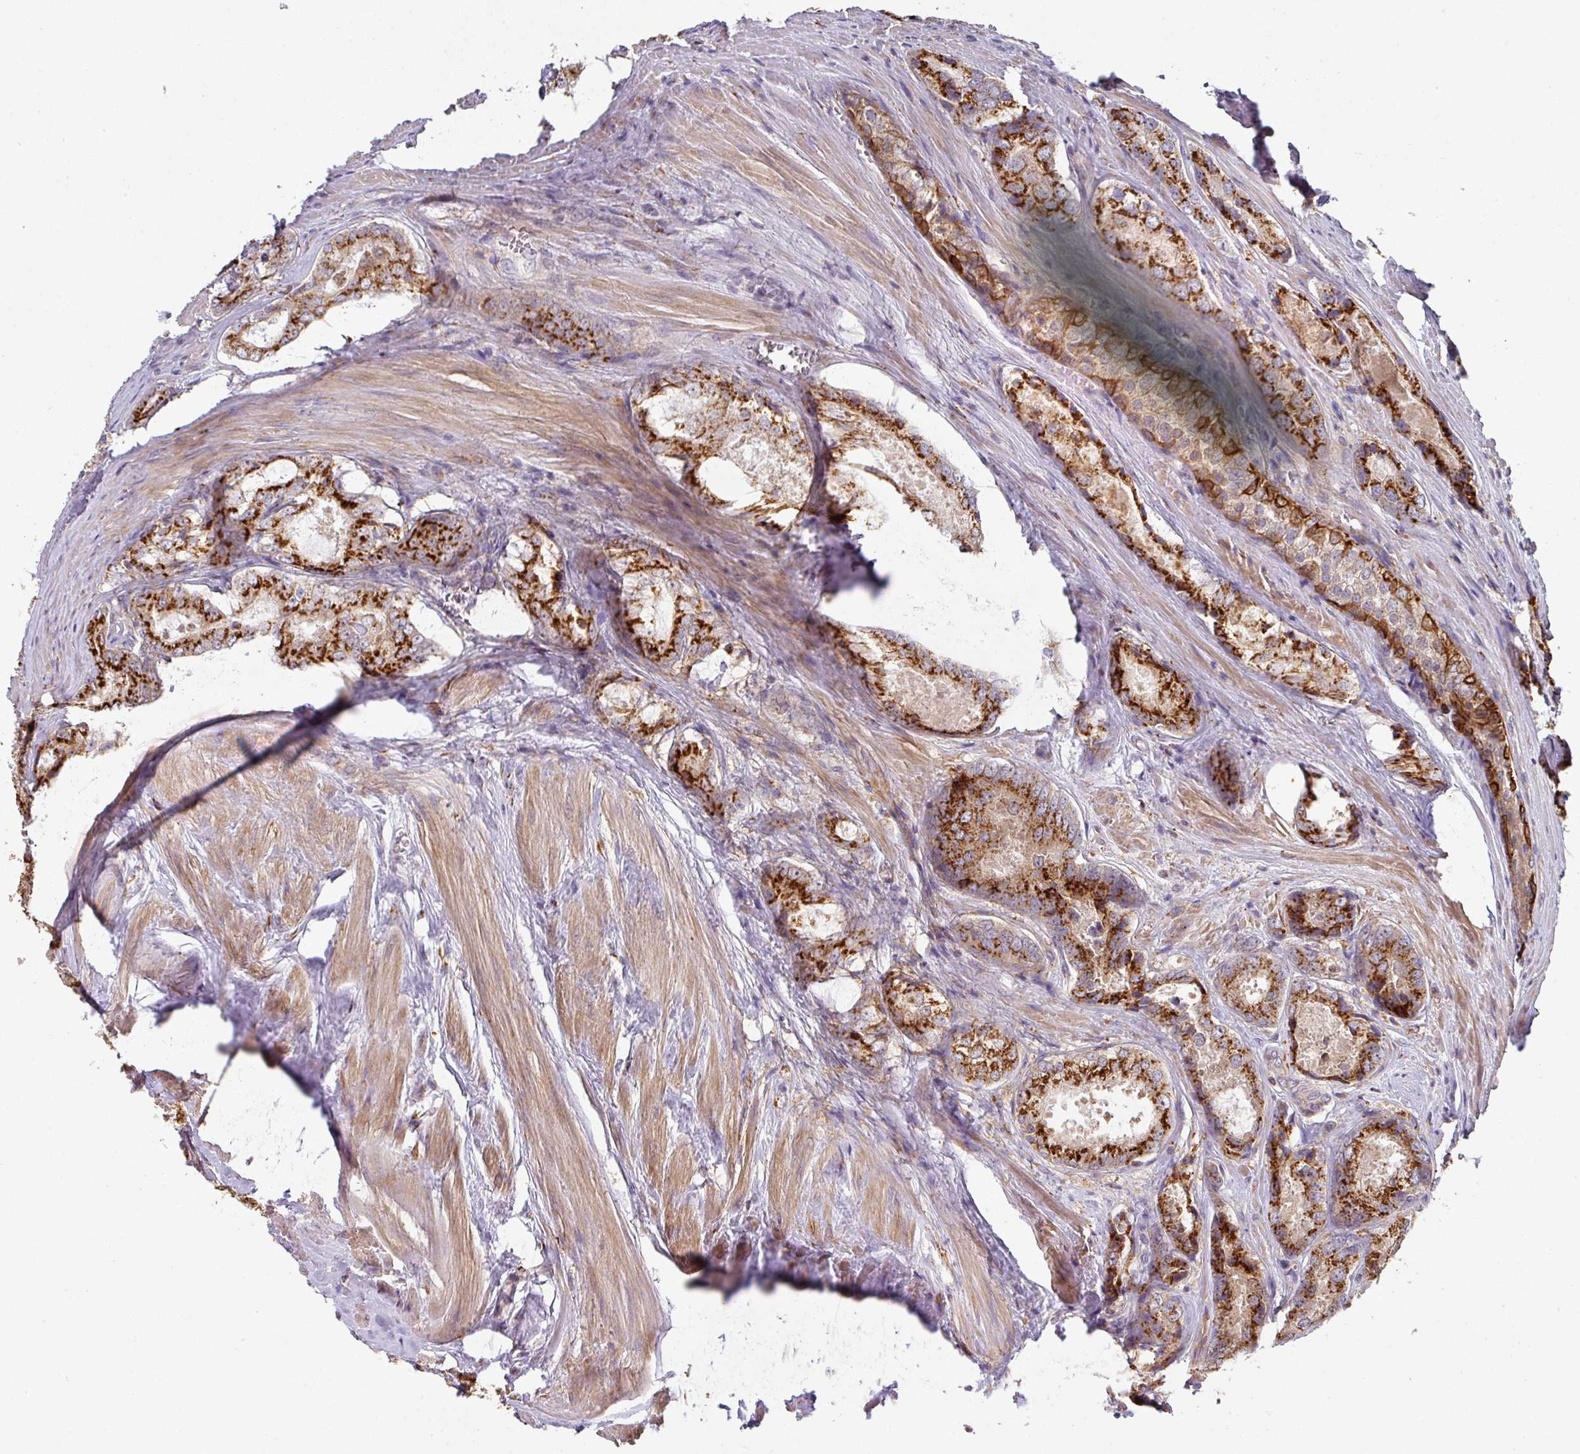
{"staining": {"intensity": "strong", "quantity": ">75%", "location": "cytoplasmic/membranous"}, "tissue": "prostate cancer", "cell_type": "Tumor cells", "image_type": "cancer", "snomed": [{"axis": "morphology", "description": "Adenocarcinoma, Low grade"}, {"axis": "topography", "description": "Prostate"}], "caption": "Immunohistochemical staining of human adenocarcinoma (low-grade) (prostate) exhibits high levels of strong cytoplasmic/membranous protein staining in approximately >75% of tumor cells. (brown staining indicates protein expression, while blue staining denotes nuclei).", "gene": "ZNF268", "patient": {"sex": "male", "age": 68}}